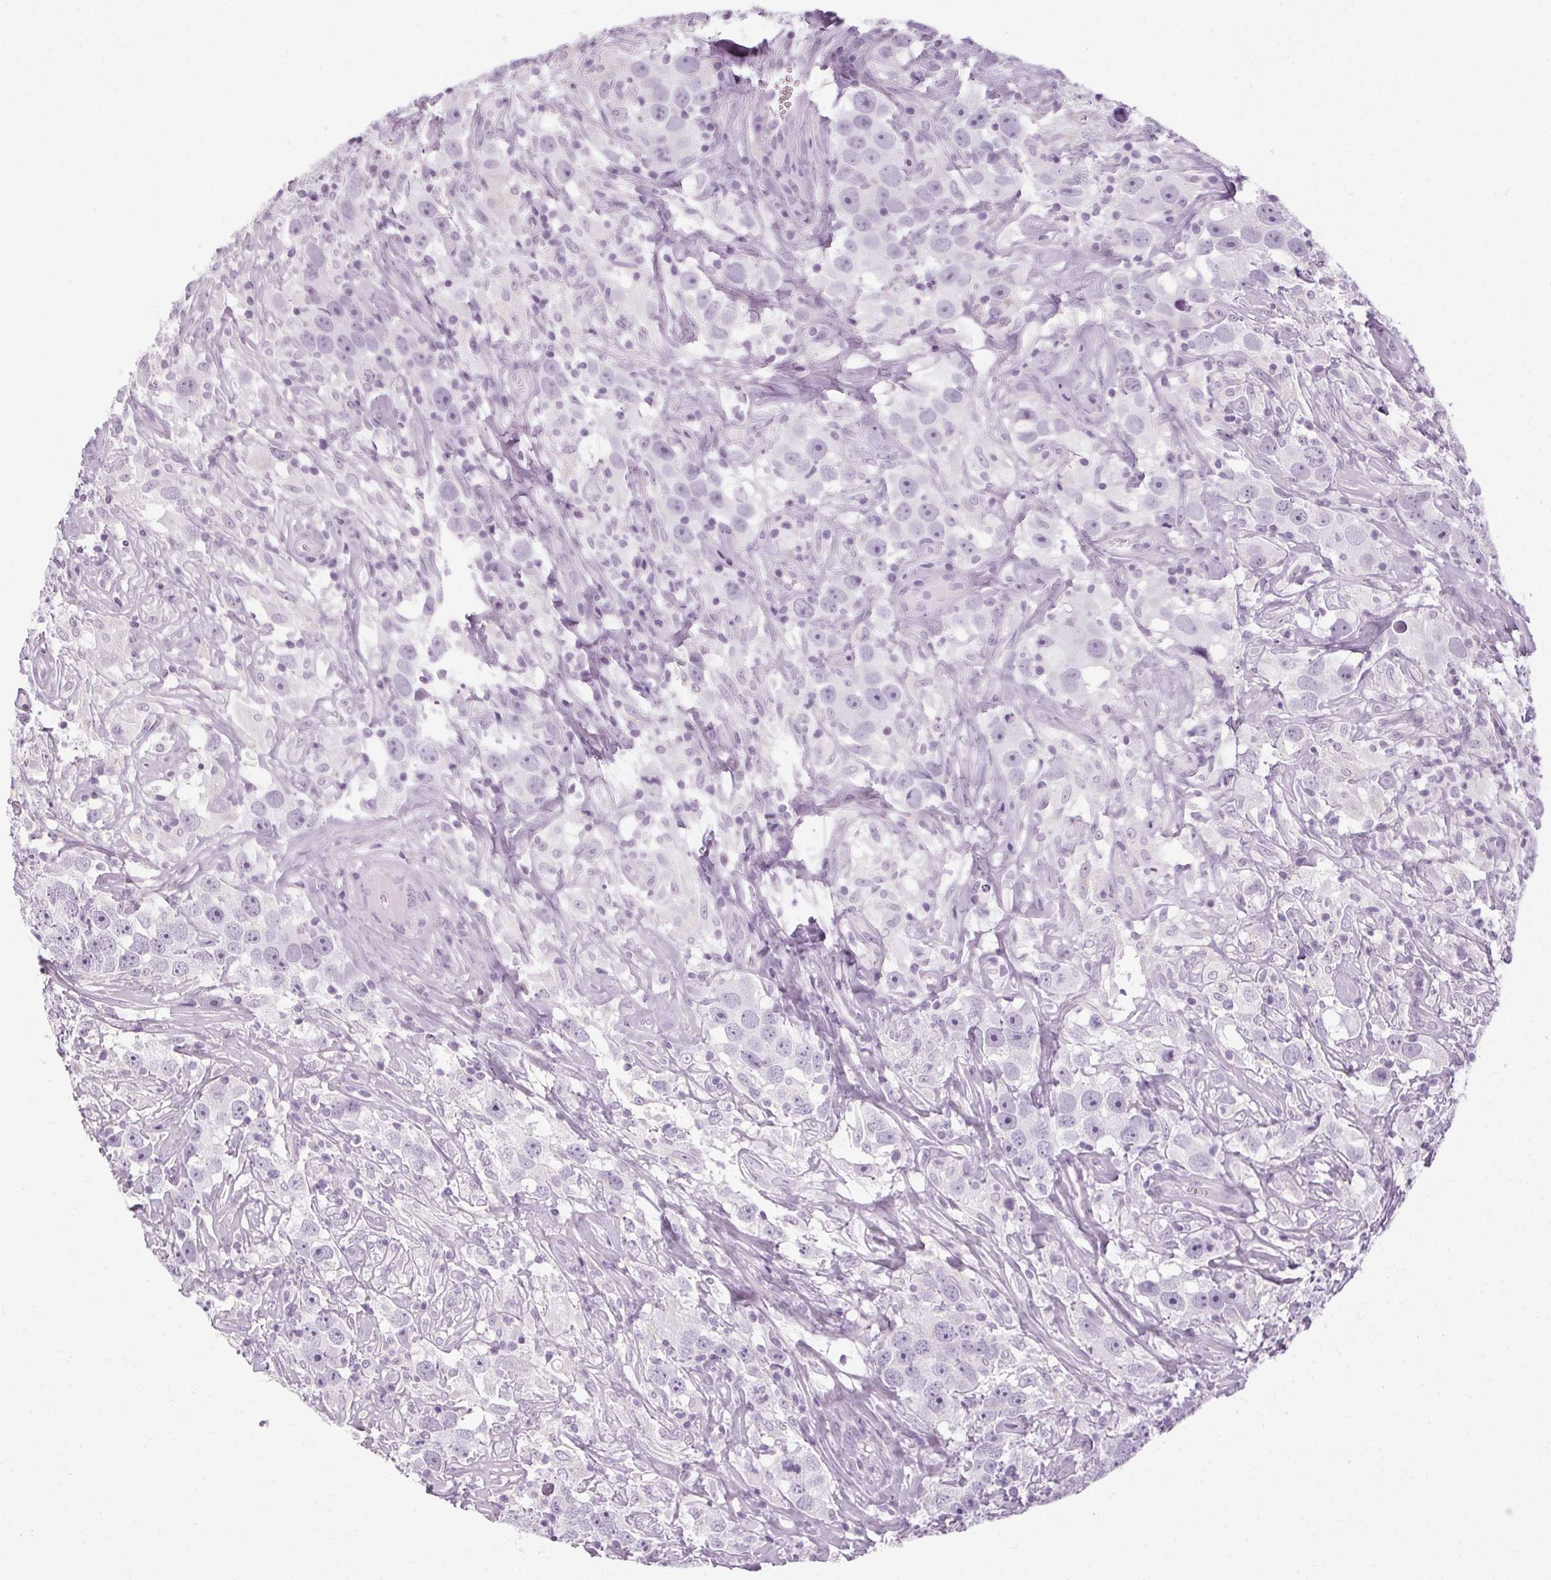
{"staining": {"intensity": "negative", "quantity": "none", "location": "none"}, "tissue": "testis cancer", "cell_type": "Tumor cells", "image_type": "cancer", "snomed": [{"axis": "morphology", "description": "Seminoma, NOS"}, {"axis": "topography", "description": "Testis"}], "caption": "This is a micrograph of immunohistochemistry staining of testis cancer, which shows no expression in tumor cells.", "gene": "POMC", "patient": {"sex": "male", "age": 49}}